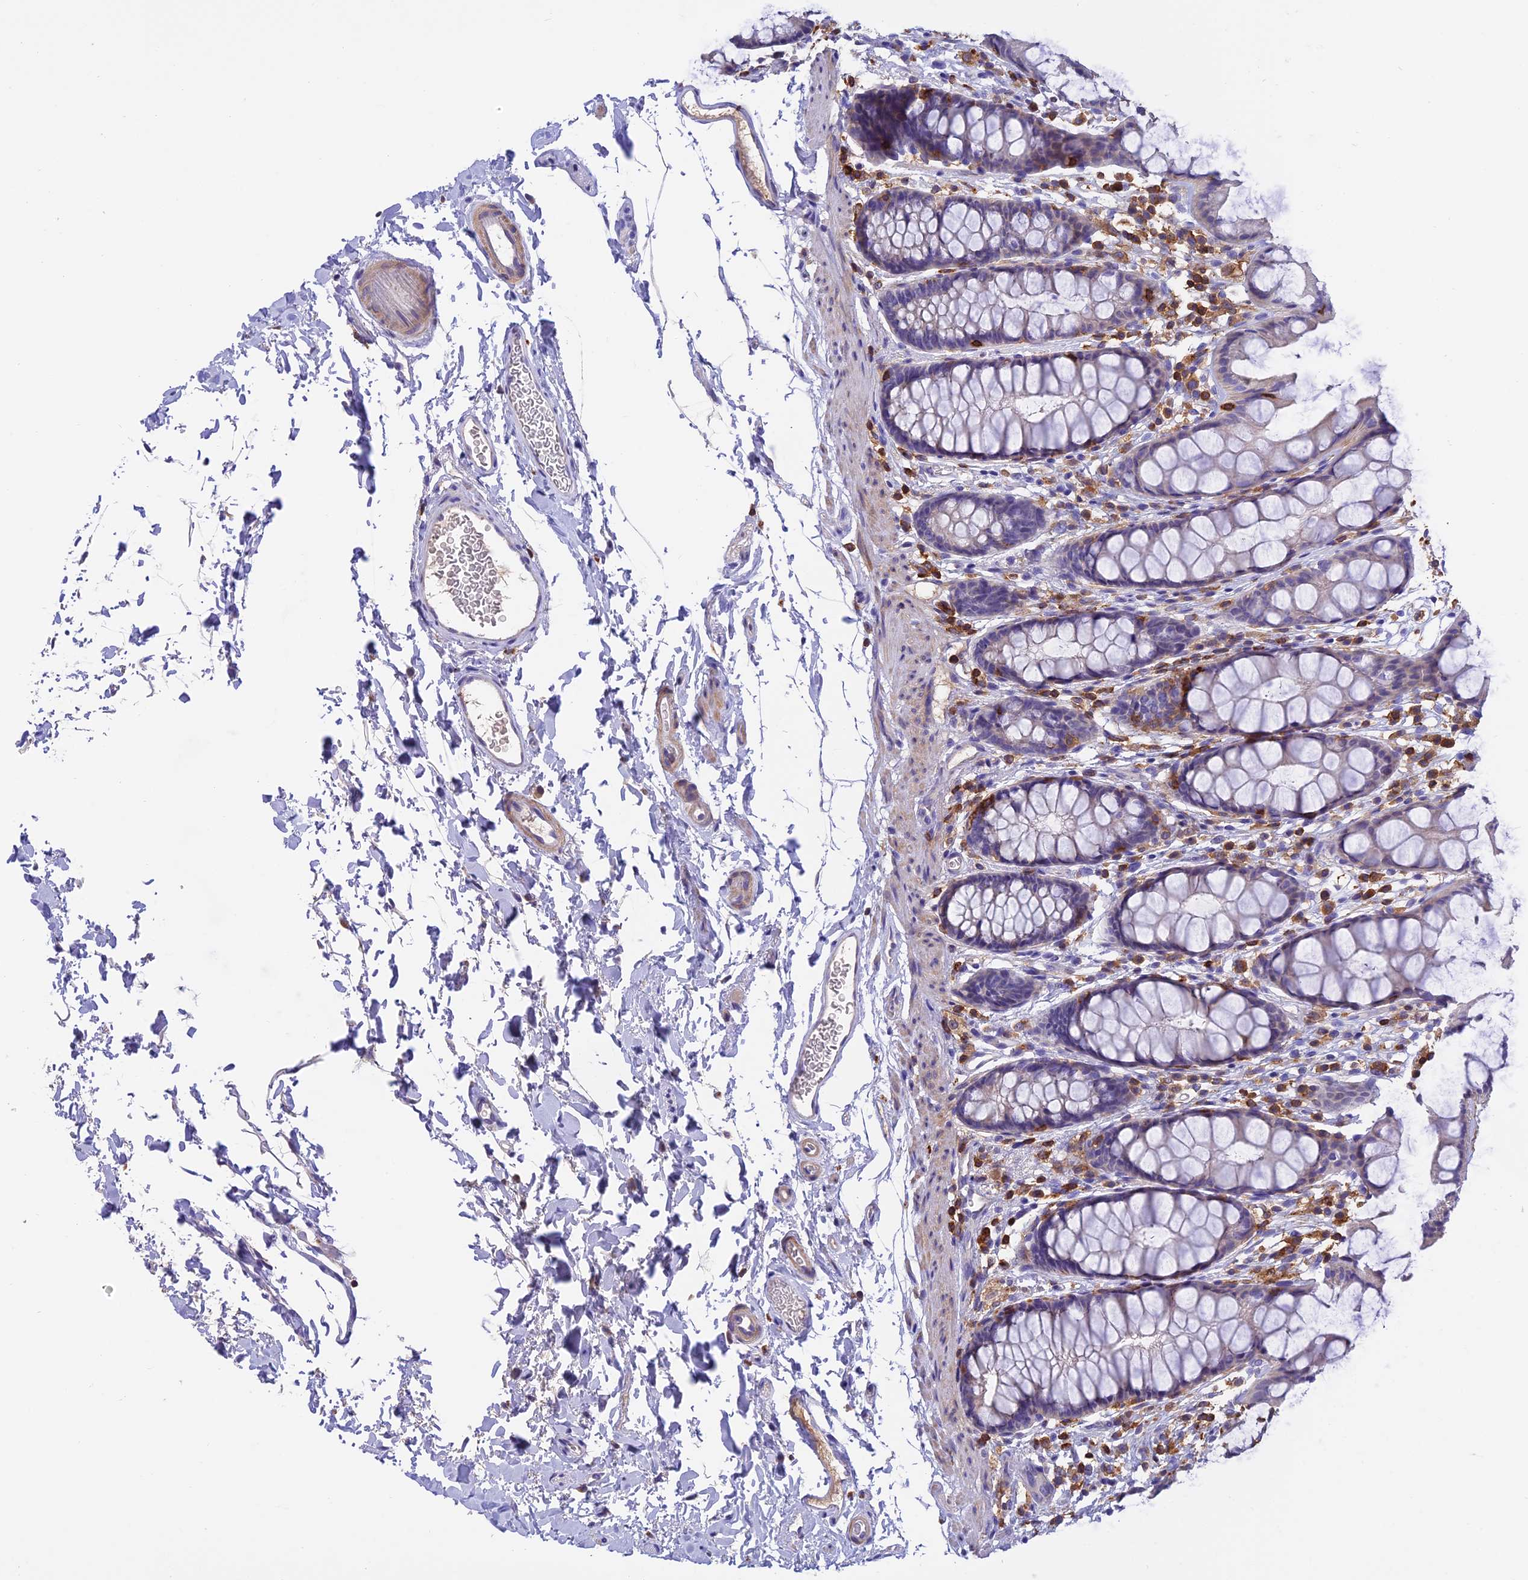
{"staining": {"intensity": "negative", "quantity": "none", "location": "none"}, "tissue": "rectum", "cell_type": "Glandular cells", "image_type": "normal", "snomed": [{"axis": "morphology", "description": "Normal tissue, NOS"}, {"axis": "topography", "description": "Rectum"}], "caption": "Glandular cells show no significant protein staining in benign rectum. The staining is performed using DAB (3,3'-diaminobenzidine) brown chromogen with nuclei counter-stained in using hematoxylin.", "gene": "LPXN", "patient": {"sex": "female", "age": 65}}